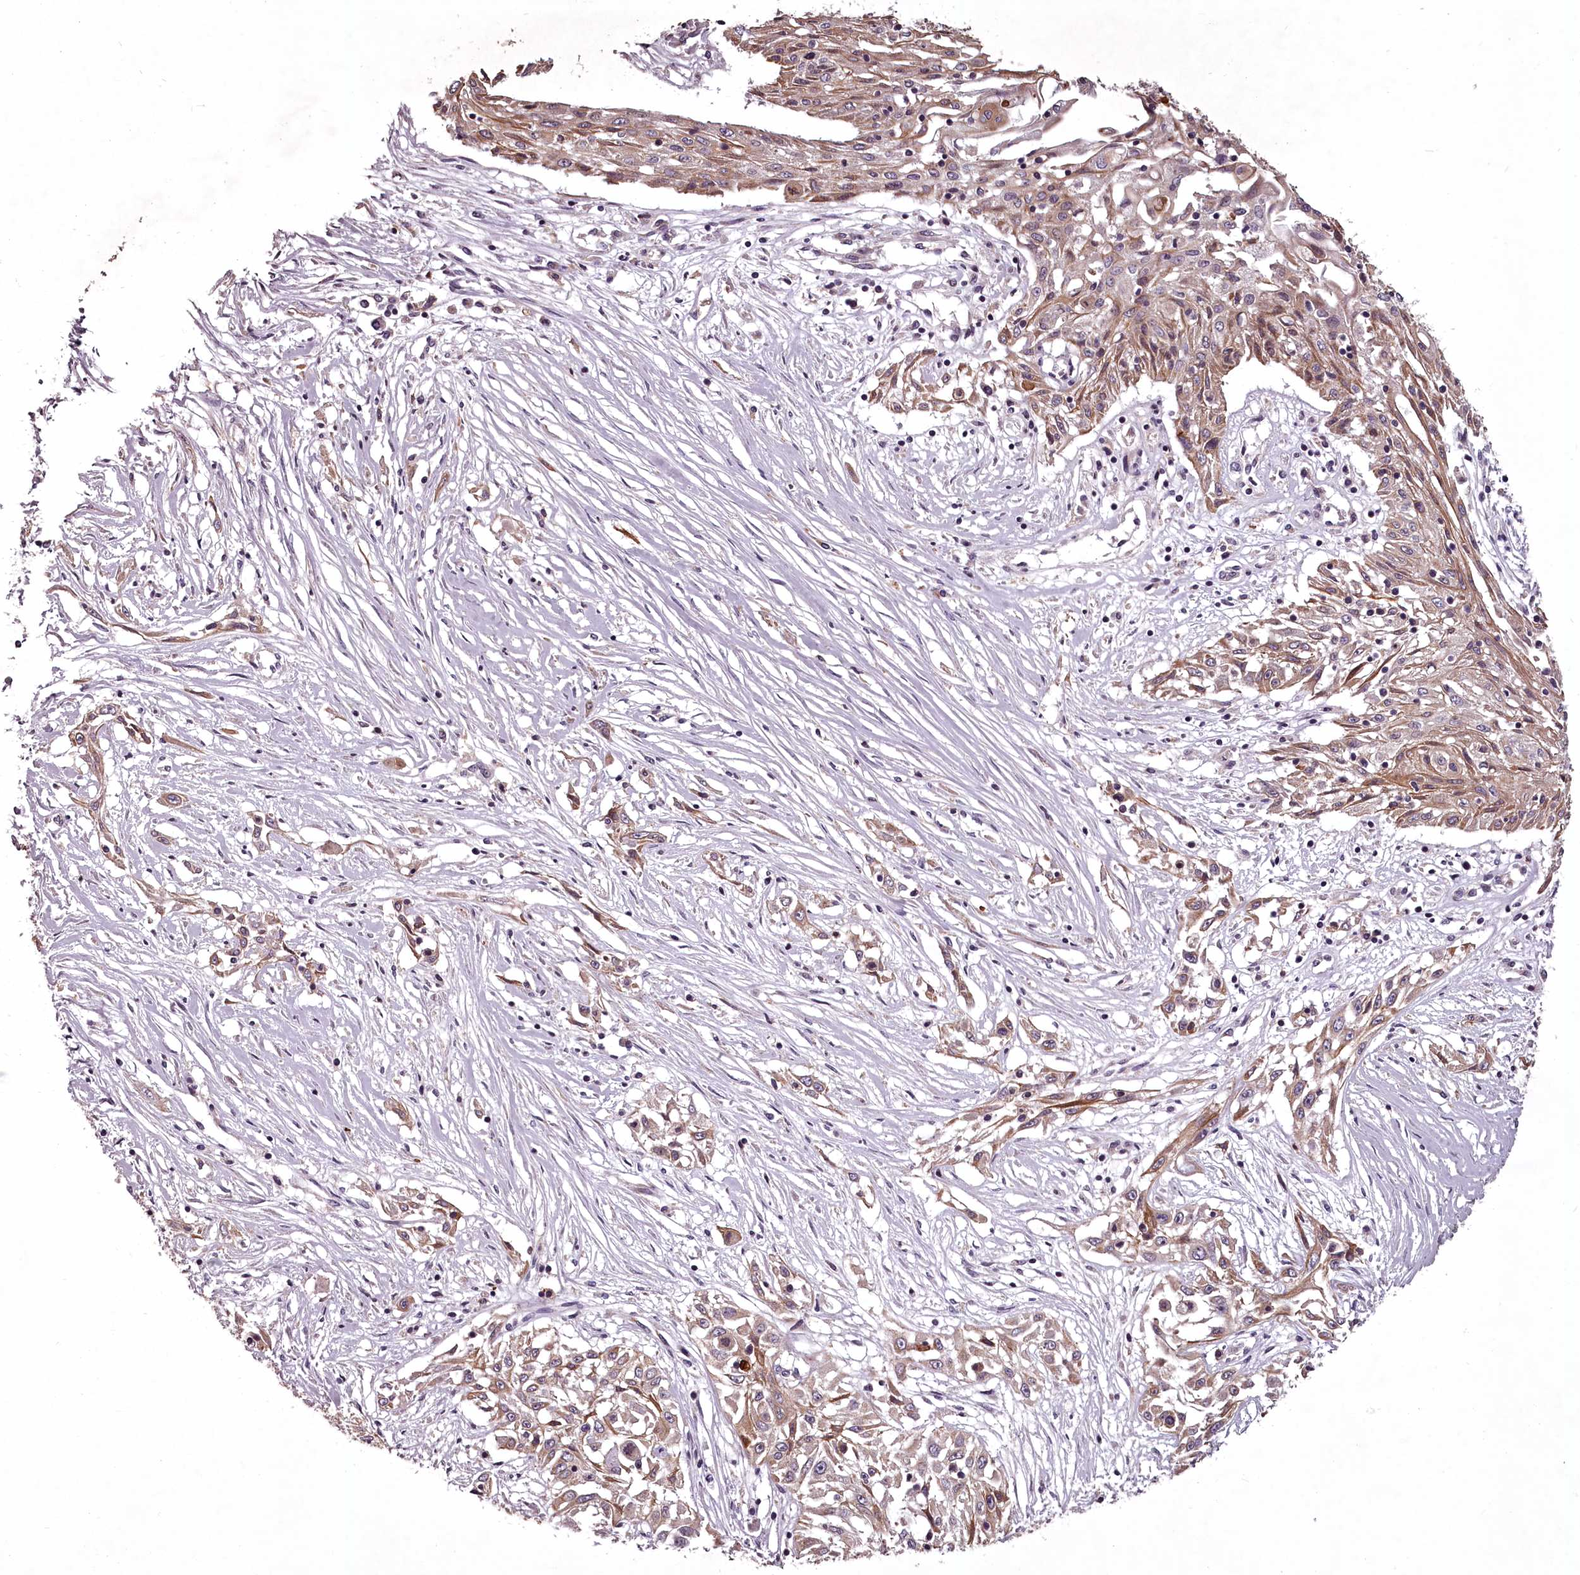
{"staining": {"intensity": "weak", "quantity": ">75%", "location": "cytoplasmic/membranous"}, "tissue": "skin cancer", "cell_type": "Tumor cells", "image_type": "cancer", "snomed": [{"axis": "morphology", "description": "Squamous cell carcinoma, NOS"}, {"axis": "morphology", "description": "Squamous cell carcinoma, metastatic, NOS"}, {"axis": "topography", "description": "Skin"}, {"axis": "topography", "description": "Lymph node"}], "caption": "Skin cancer stained with immunohistochemistry shows weak cytoplasmic/membranous expression in approximately >75% of tumor cells. The staining was performed using DAB, with brown indicating positive protein expression. Nuclei are stained blue with hematoxylin.", "gene": "STX6", "patient": {"sex": "male", "age": 75}}